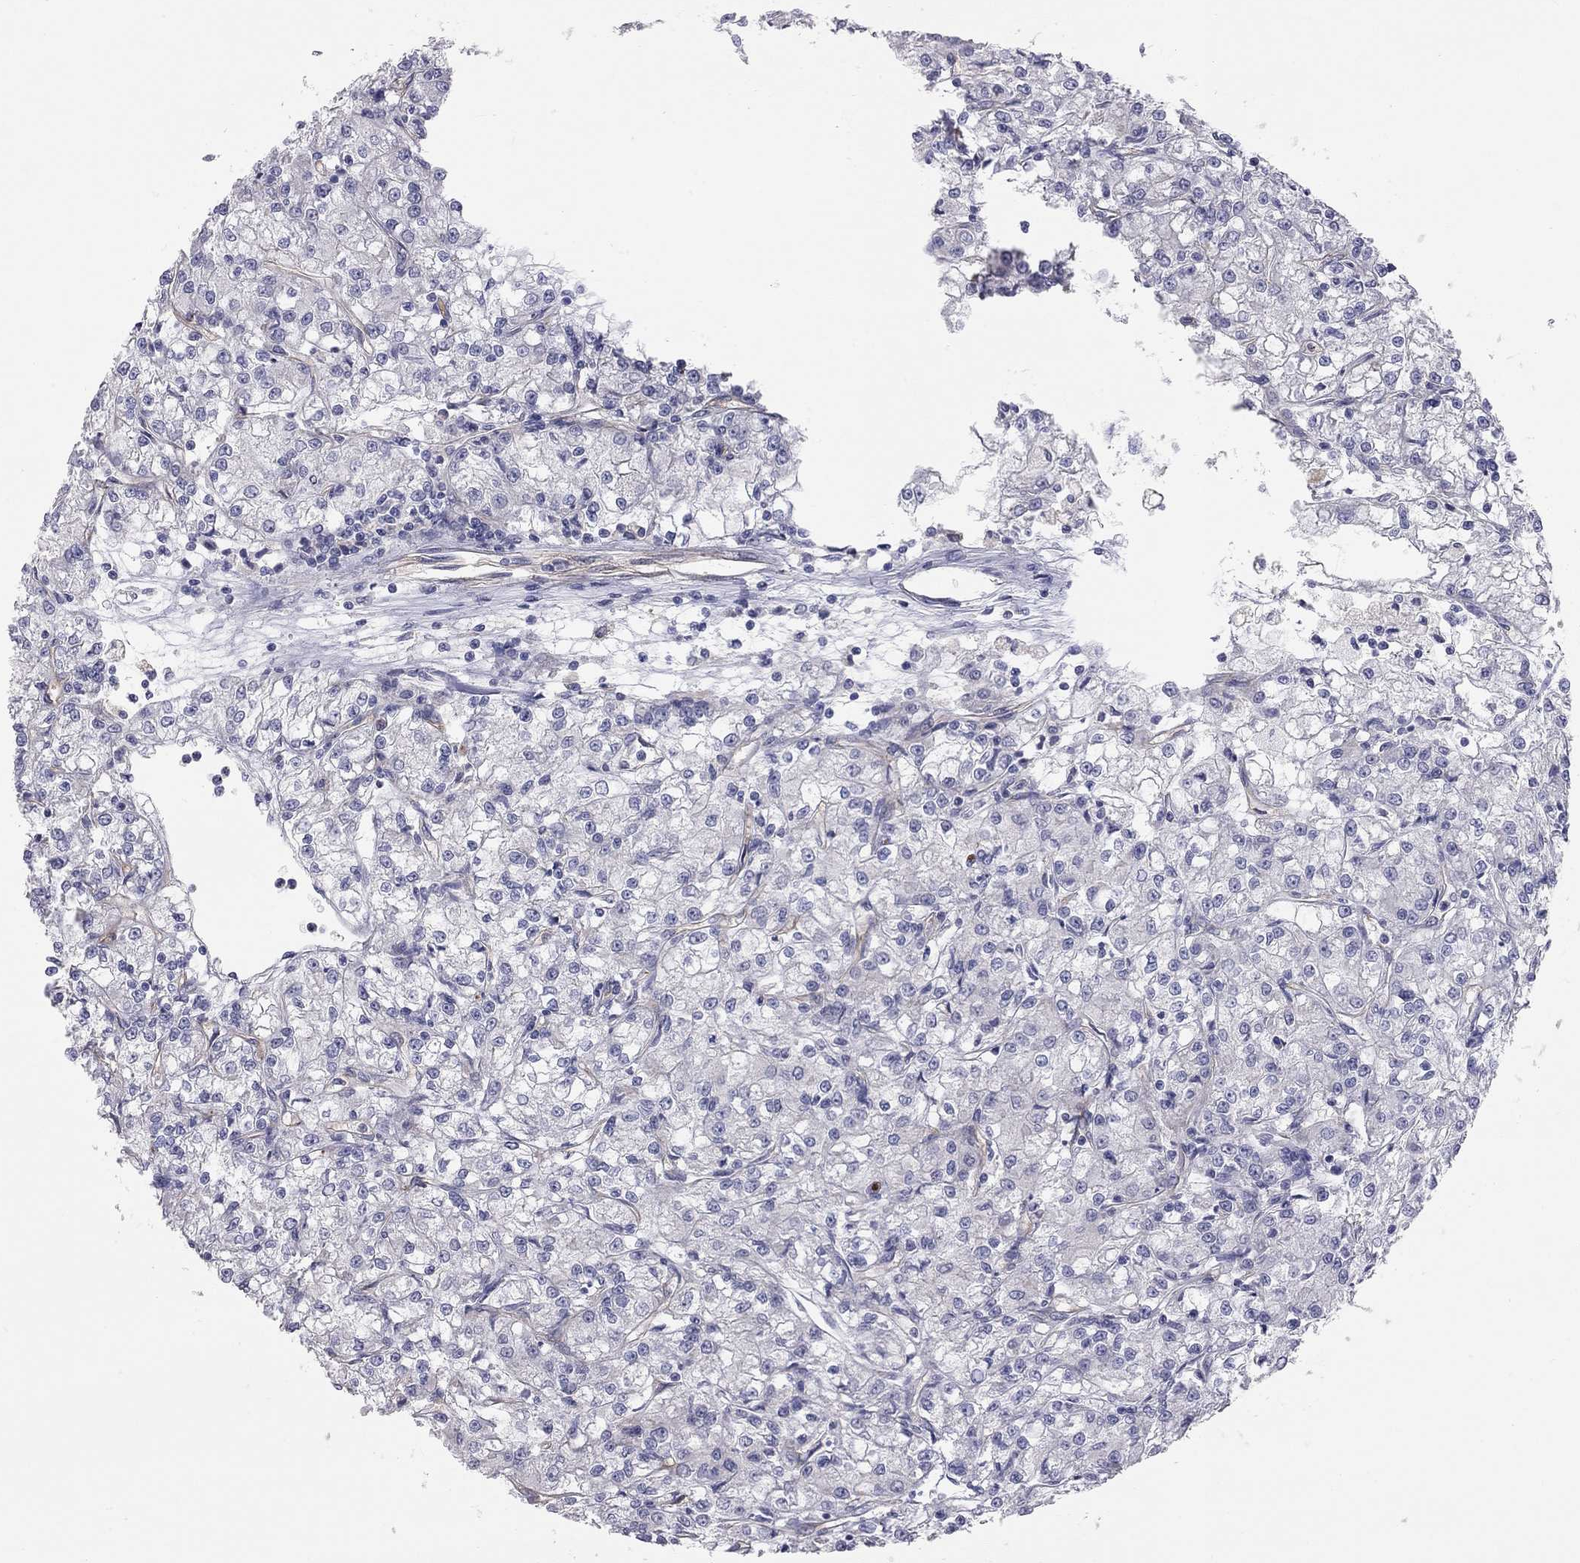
{"staining": {"intensity": "negative", "quantity": "none", "location": "none"}, "tissue": "renal cancer", "cell_type": "Tumor cells", "image_type": "cancer", "snomed": [{"axis": "morphology", "description": "Adenocarcinoma, NOS"}, {"axis": "topography", "description": "Kidney"}], "caption": "An image of adenocarcinoma (renal) stained for a protein displays no brown staining in tumor cells.", "gene": "GPRC5B", "patient": {"sex": "female", "age": 59}}